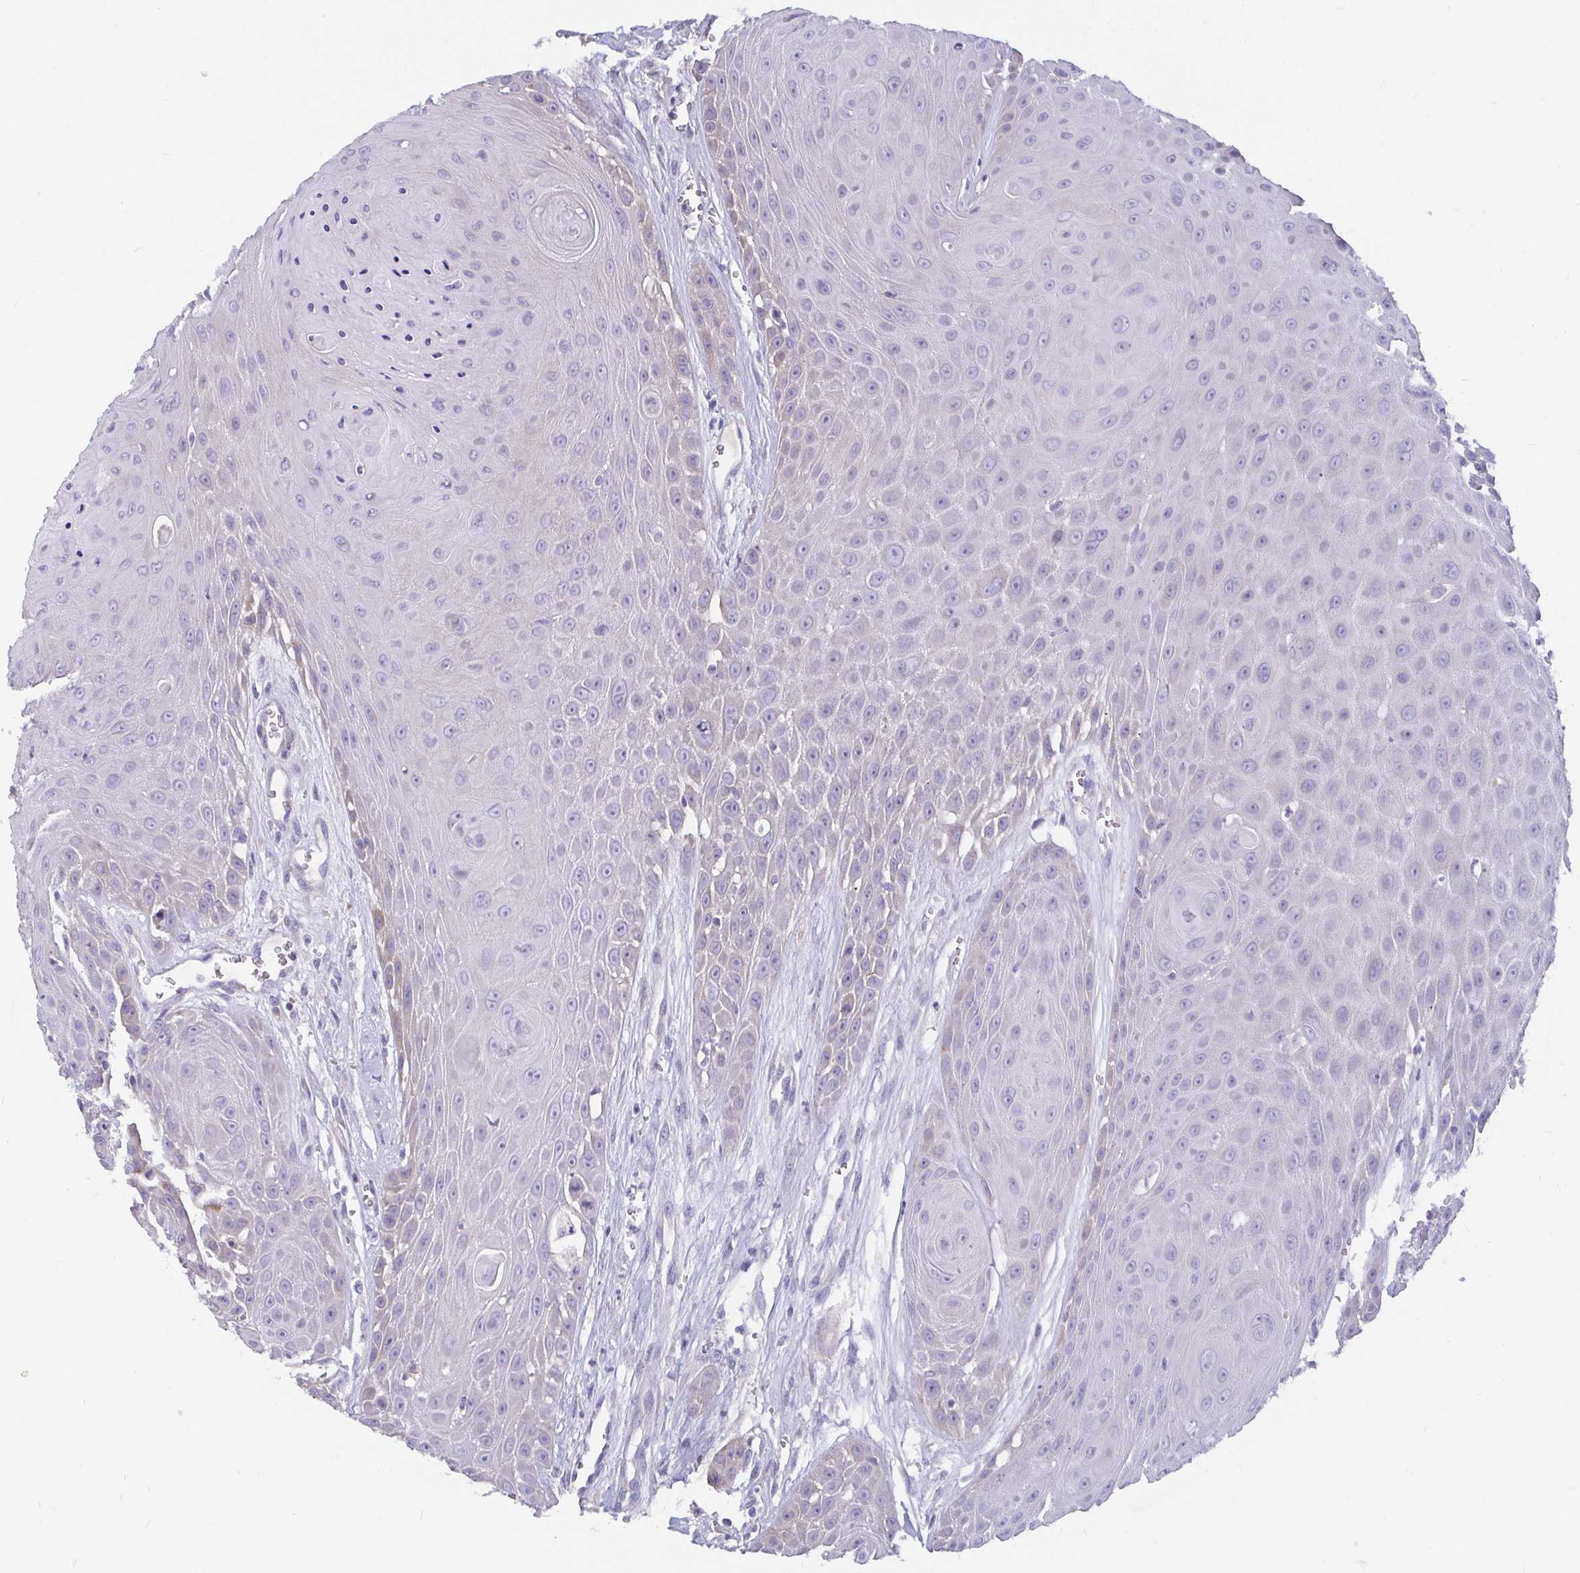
{"staining": {"intensity": "negative", "quantity": "none", "location": "none"}, "tissue": "head and neck cancer", "cell_type": "Tumor cells", "image_type": "cancer", "snomed": [{"axis": "morphology", "description": "Squamous cell carcinoma, NOS"}, {"axis": "topography", "description": "Oral tissue"}, {"axis": "topography", "description": "Head-Neck"}], "caption": "Head and neck cancer (squamous cell carcinoma) was stained to show a protein in brown. There is no significant expression in tumor cells.", "gene": "ADAMTS6", "patient": {"sex": "male", "age": 81}}